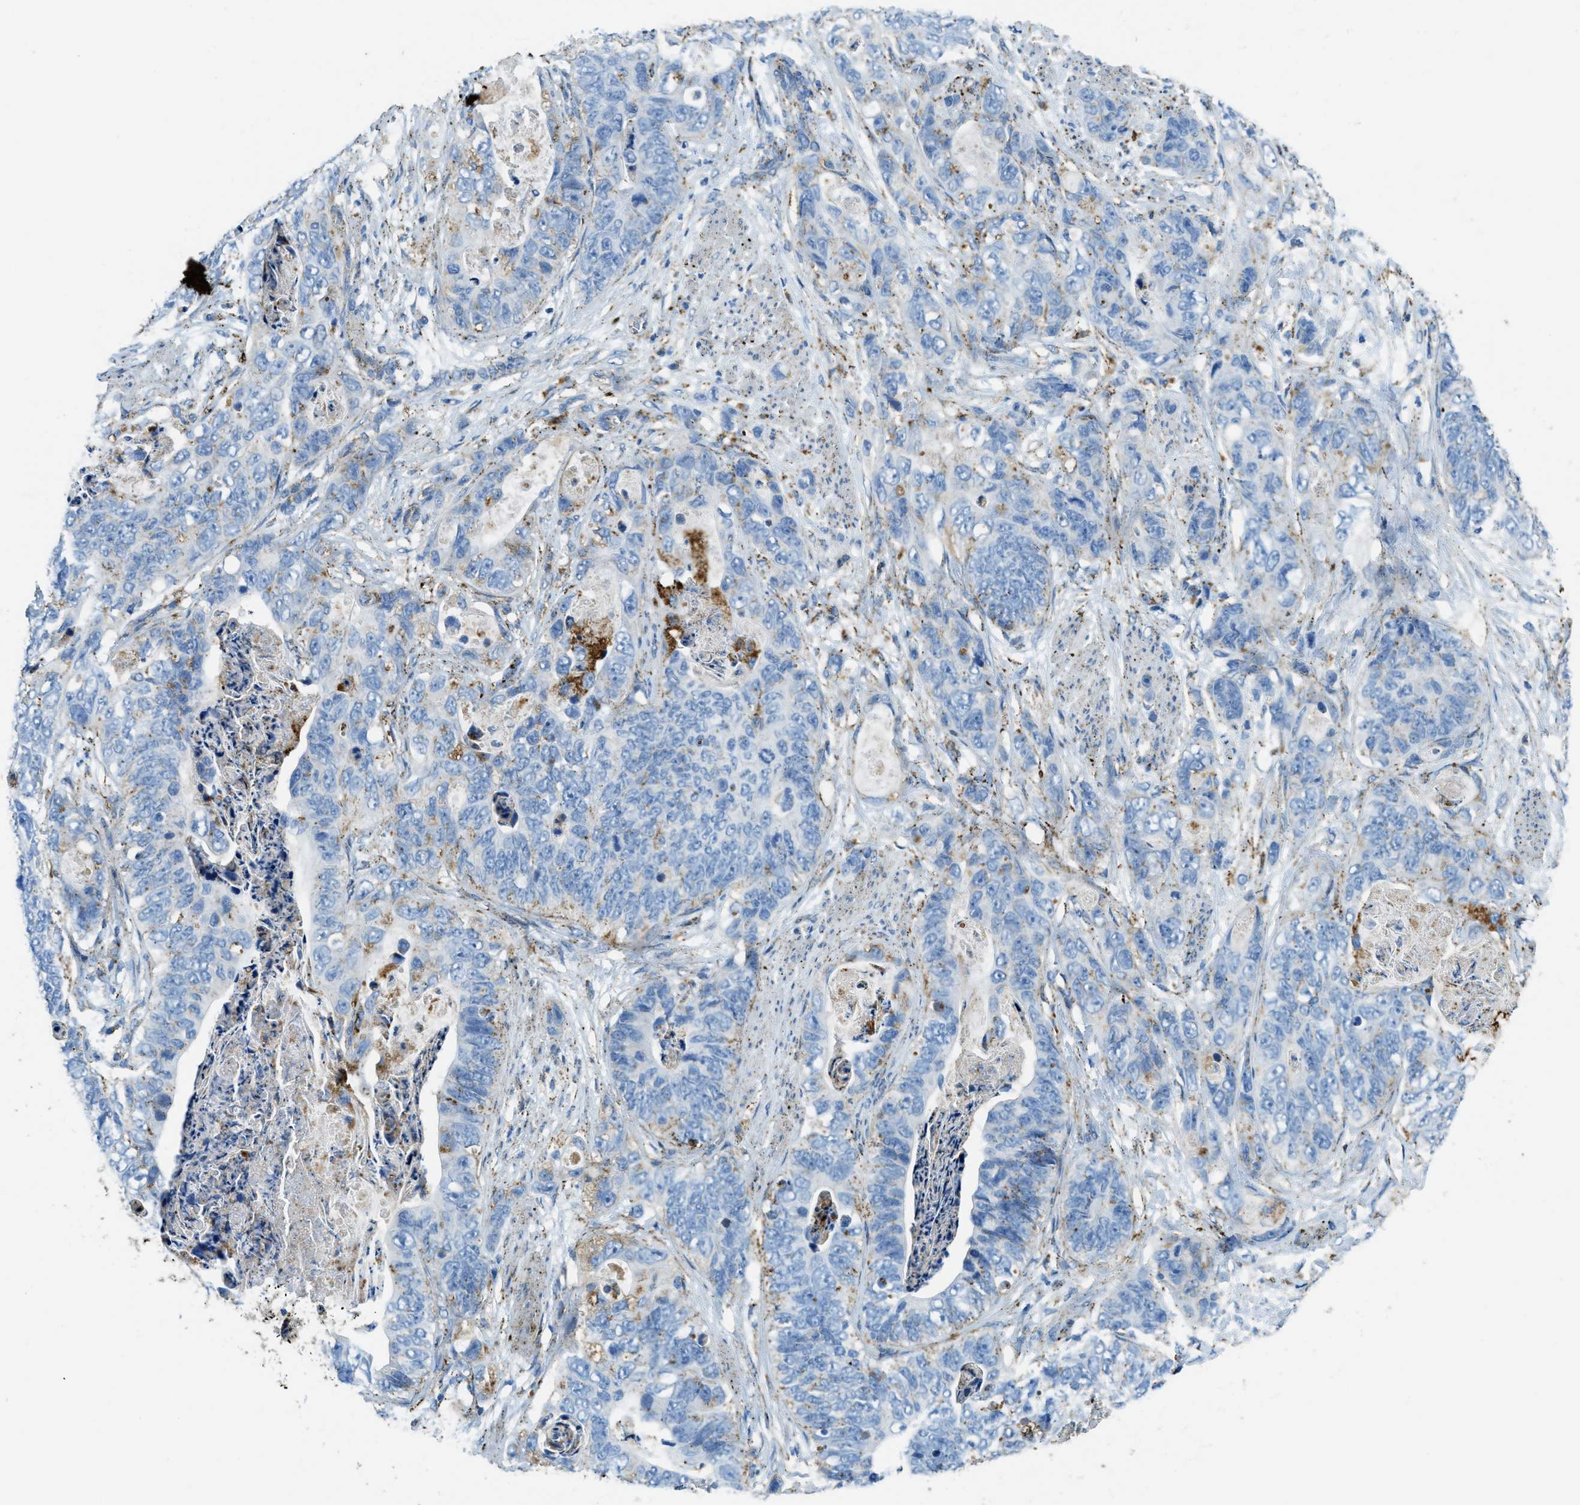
{"staining": {"intensity": "moderate", "quantity": "<25%", "location": "cytoplasmic/membranous"}, "tissue": "stomach cancer", "cell_type": "Tumor cells", "image_type": "cancer", "snomed": [{"axis": "morphology", "description": "Adenocarcinoma, NOS"}, {"axis": "topography", "description": "Stomach"}], "caption": "Tumor cells demonstrate low levels of moderate cytoplasmic/membranous positivity in approximately <25% of cells in stomach cancer (adenocarcinoma). Immunohistochemistry stains the protein in brown and the nuclei are stained blue.", "gene": "SCARB2", "patient": {"sex": "female", "age": 89}}